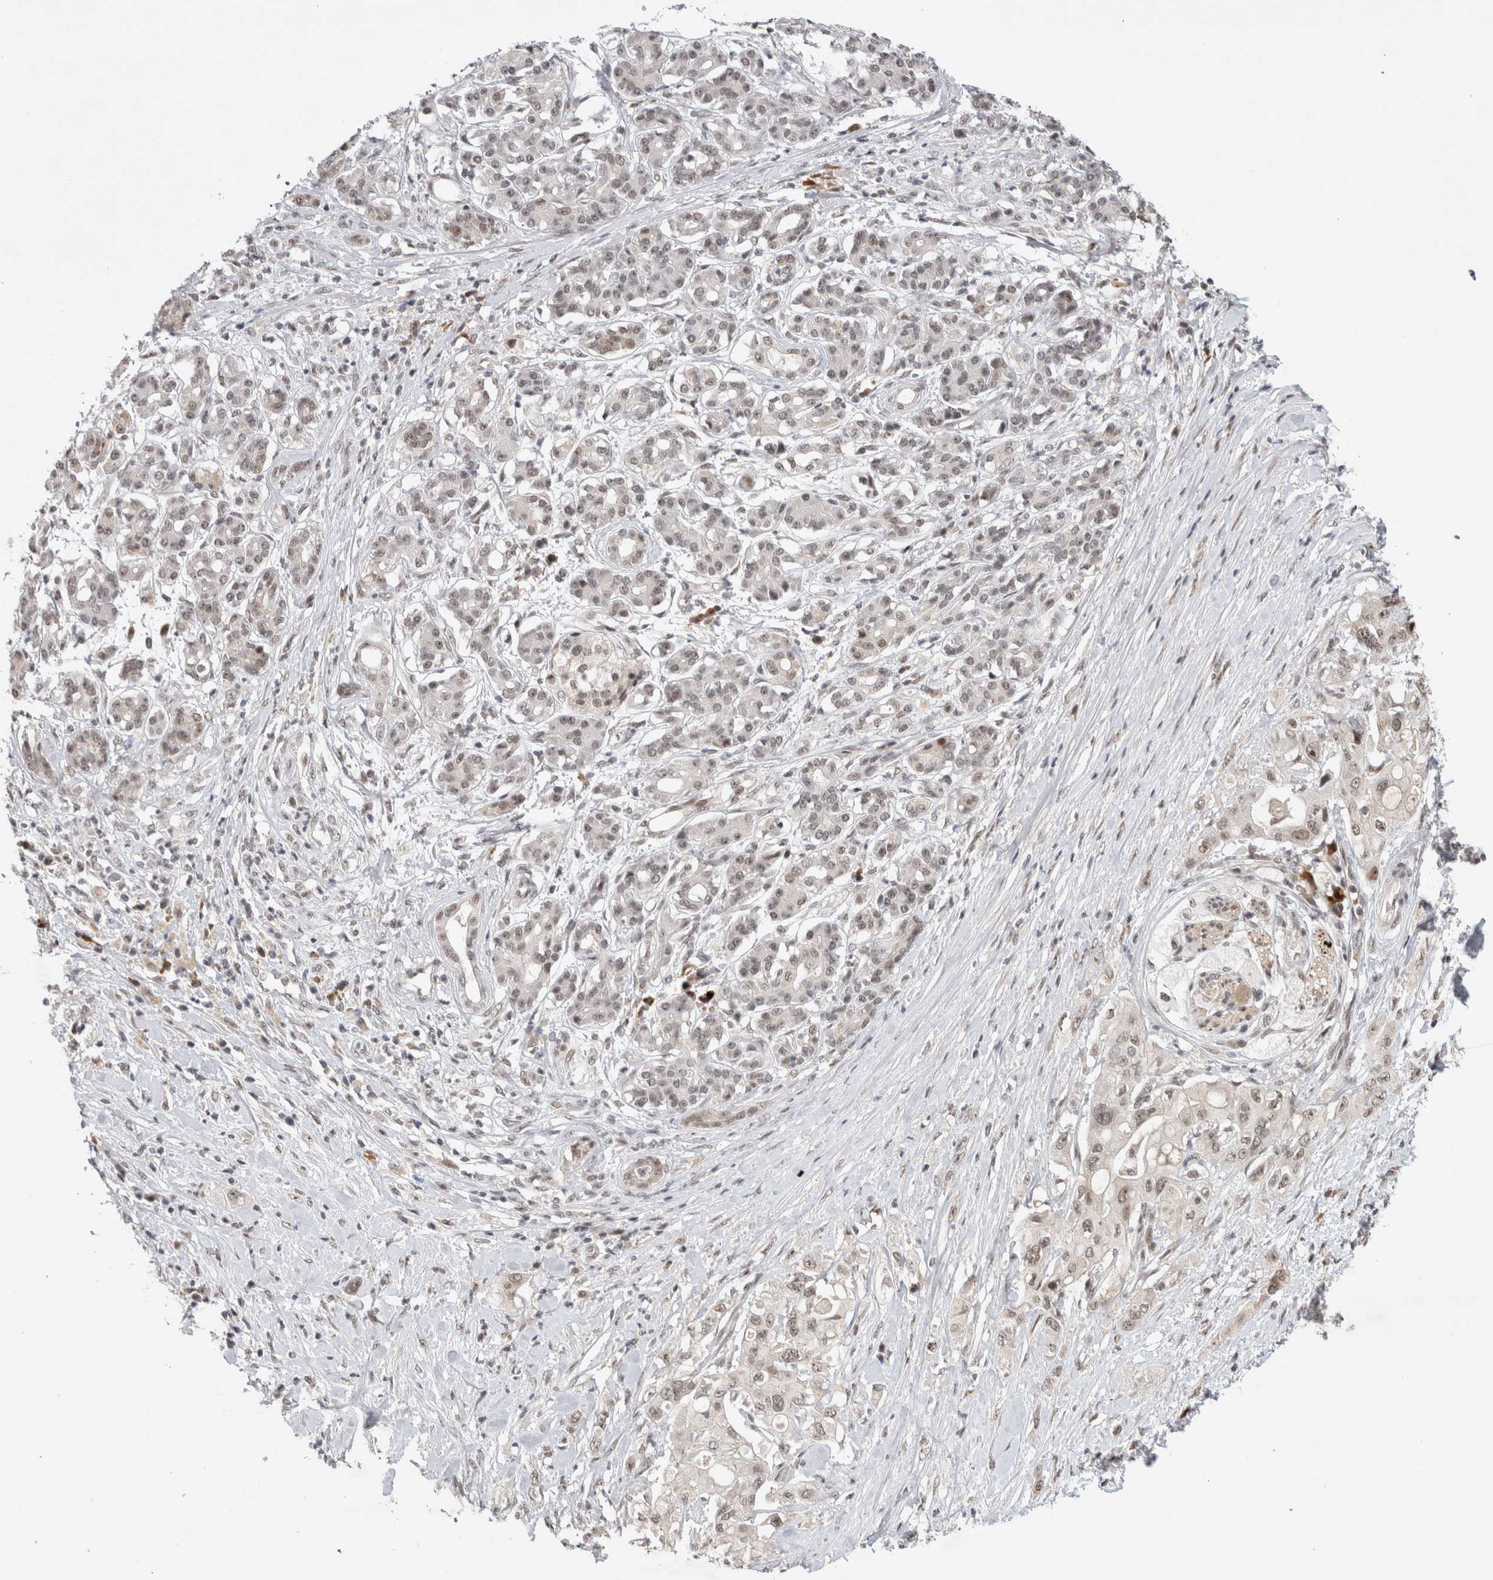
{"staining": {"intensity": "weak", "quantity": ">75%", "location": "nuclear"}, "tissue": "pancreatic cancer", "cell_type": "Tumor cells", "image_type": "cancer", "snomed": [{"axis": "morphology", "description": "Adenocarcinoma, NOS"}, {"axis": "topography", "description": "Pancreas"}], "caption": "A photomicrograph of human adenocarcinoma (pancreatic) stained for a protein exhibits weak nuclear brown staining in tumor cells.", "gene": "HESX1", "patient": {"sex": "female", "age": 56}}